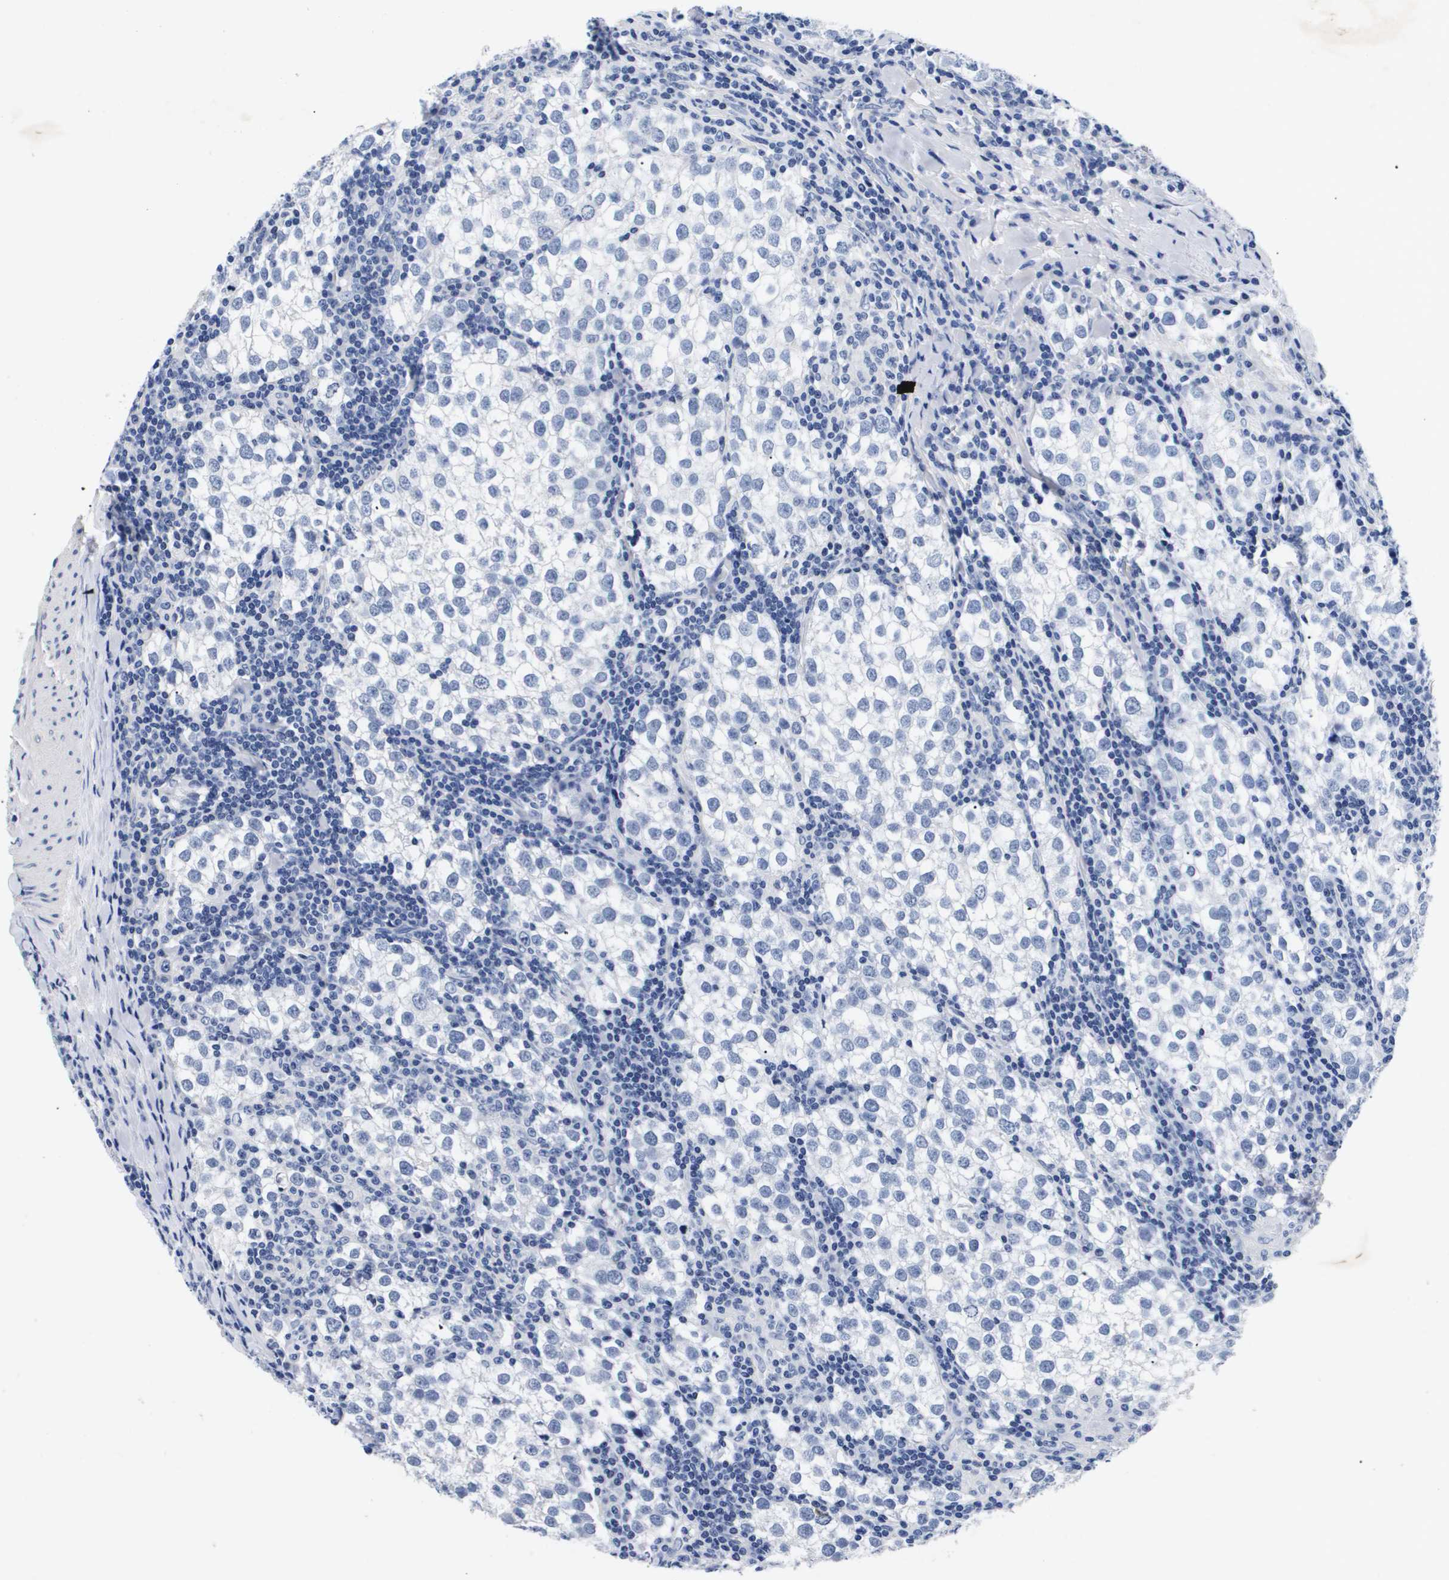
{"staining": {"intensity": "negative", "quantity": "none", "location": "none"}, "tissue": "testis cancer", "cell_type": "Tumor cells", "image_type": "cancer", "snomed": [{"axis": "morphology", "description": "Seminoma, NOS"}, {"axis": "morphology", "description": "Carcinoma, Embryonal, NOS"}, {"axis": "topography", "description": "Testis"}], "caption": "Testis embryonal carcinoma was stained to show a protein in brown. There is no significant expression in tumor cells. (Immunohistochemistry (ihc), brightfield microscopy, high magnification).", "gene": "ATP6V0A4", "patient": {"sex": "male", "age": 36}}